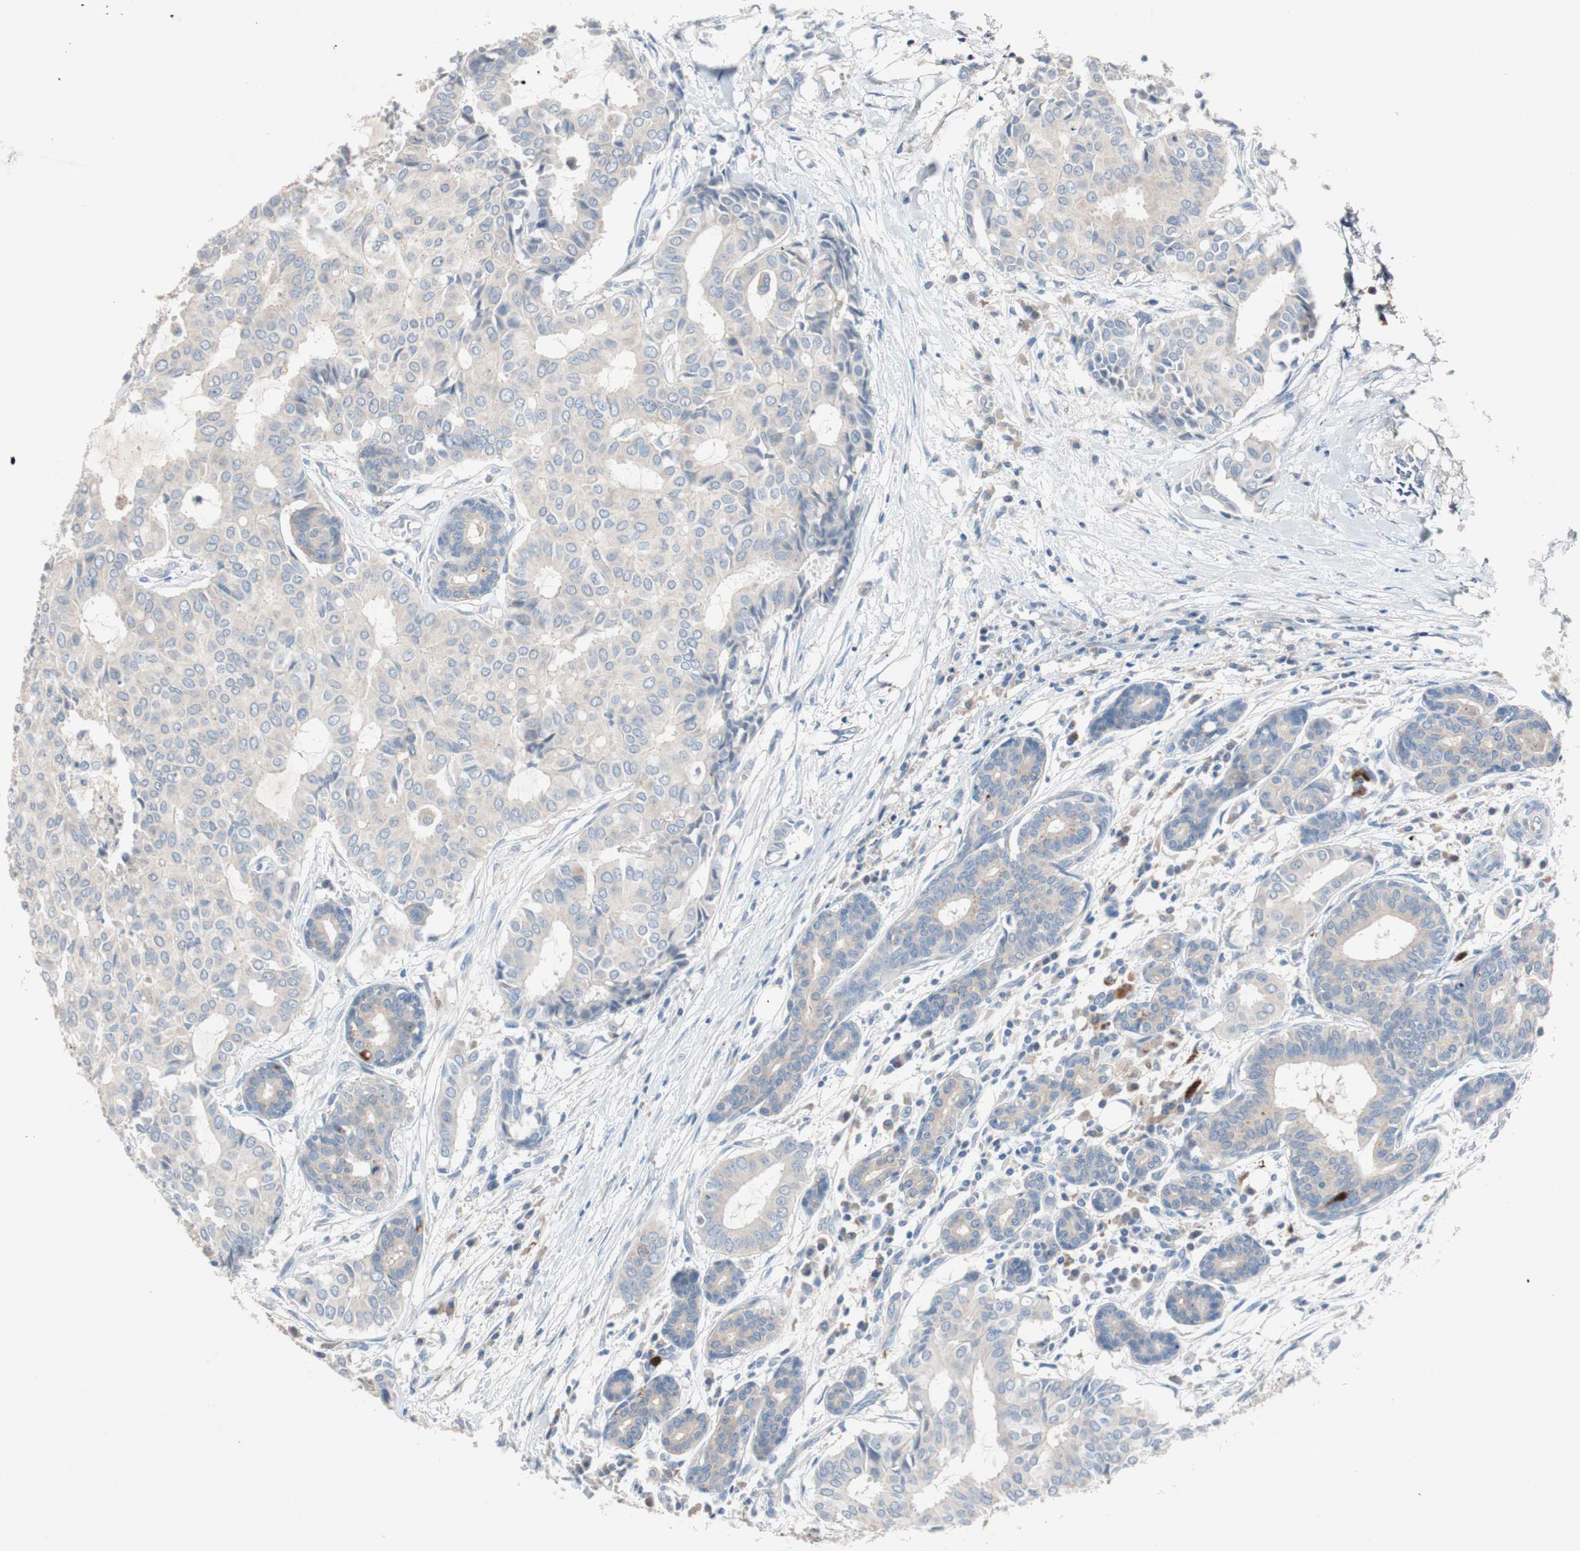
{"staining": {"intensity": "weak", "quantity": "25%-75%", "location": "cytoplasmic/membranous"}, "tissue": "head and neck cancer", "cell_type": "Tumor cells", "image_type": "cancer", "snomed": [{"axis": "morphology", "description": "Adenocarcinoma, NOS"}, {"axis": "topography", "description": "Salivary gland"}, {"axis": "topography", "description": "Head-Neck"}], "caption": "A brown stain labels weak cytoplasmic/membranous staining of a protein in human head and neck cancer (adenocarcinoma) tumor cells.", "gene": "CLEC4D", "patient": {"sex": "female", "age": 59}}